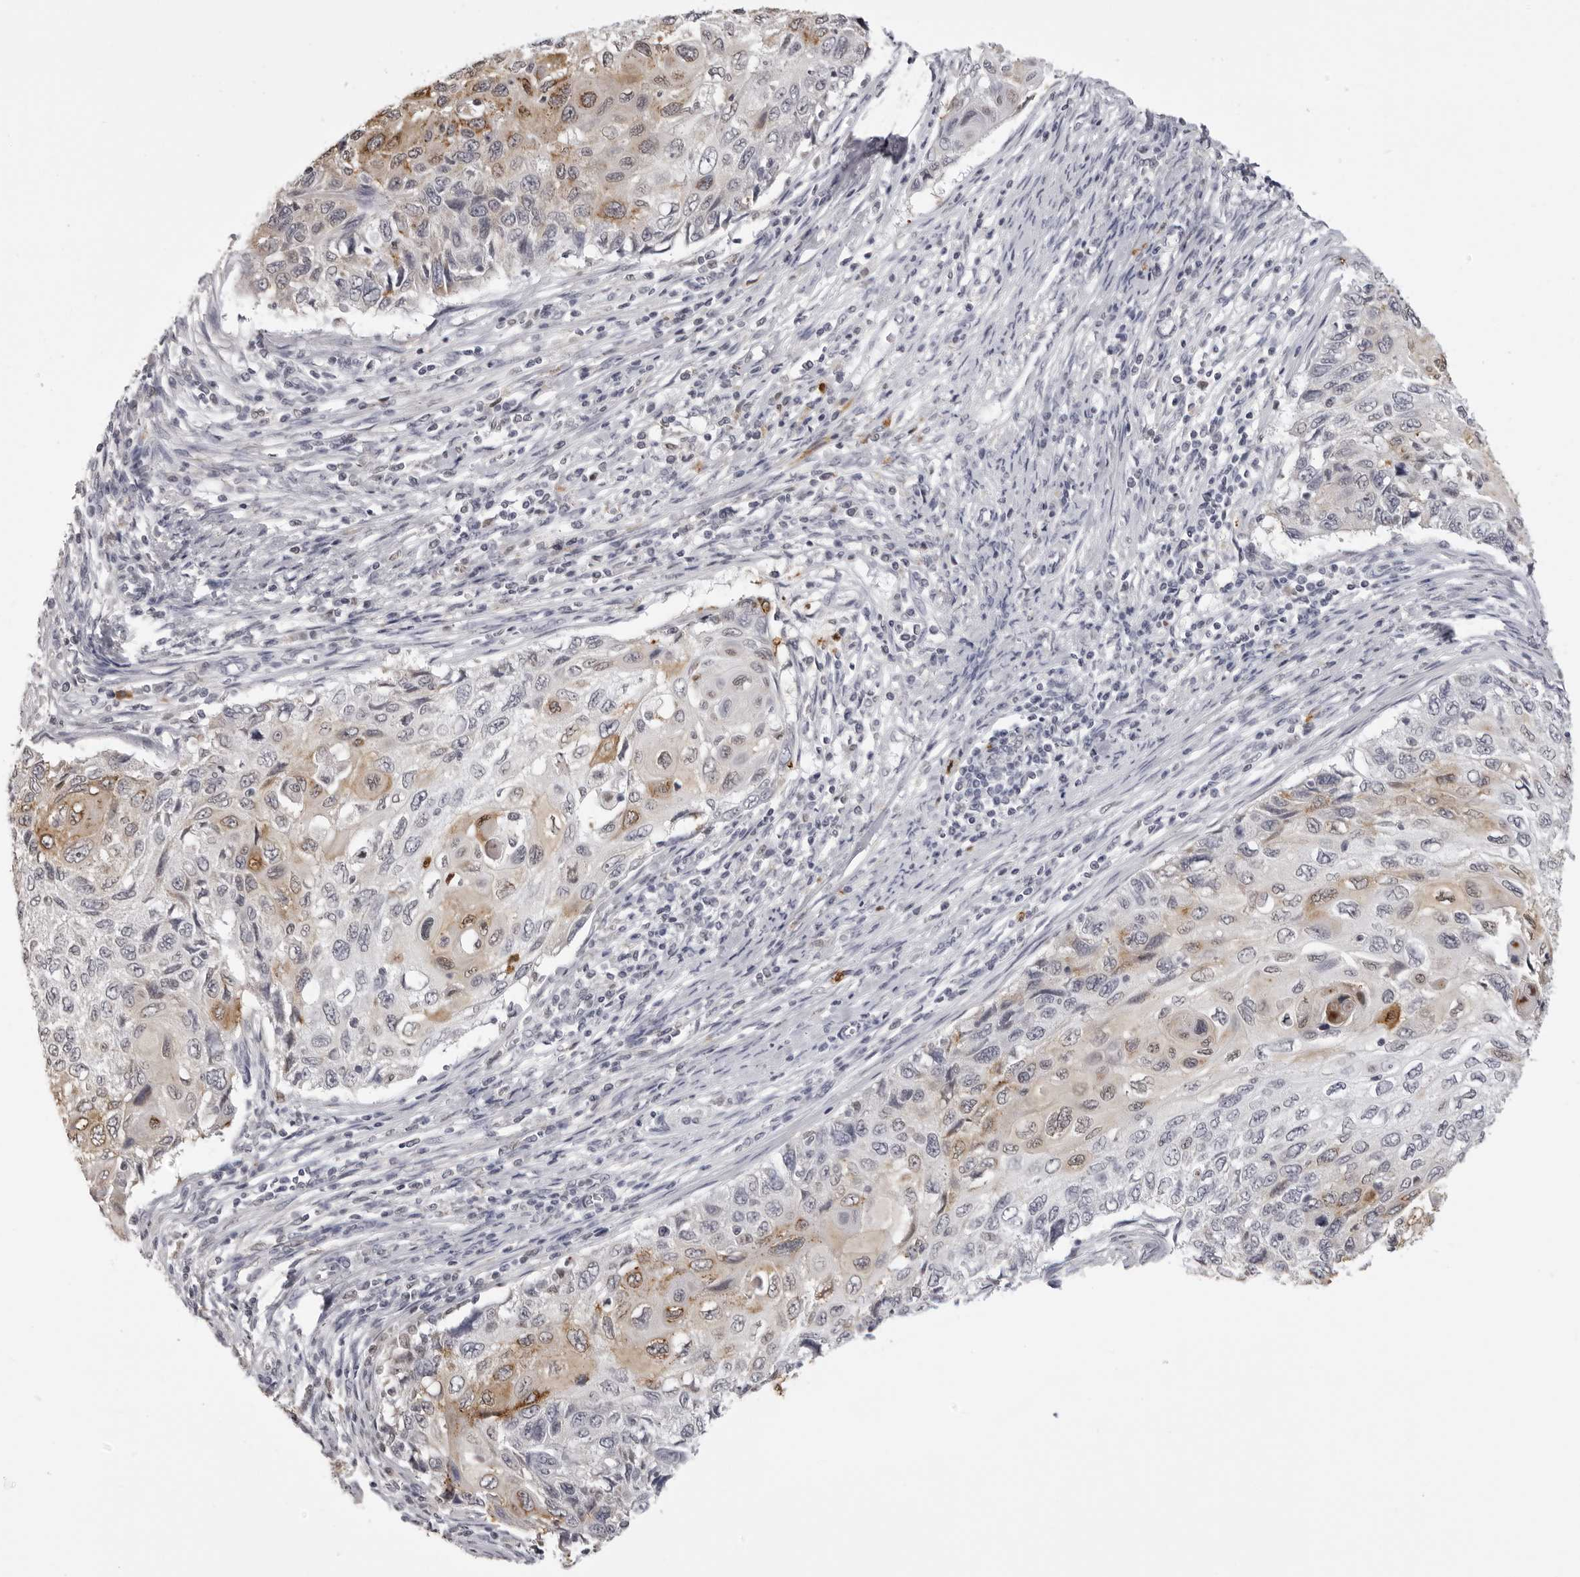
{"staining": {"intensity": "weak", "quantity": "<25%", "location": "cytoplasmic/membranous"}, "tissue": "cervical cancer", "cell_type": "Tumor cells", "image_type": "cancer", "snomed": [{"axis": "morphology", "description": "Squamous cell carcinoma, NOS"}, {"axis": "topography", "description": "Cervix"}], "caption": "Human cervical cancer stained for a protein using immunohistochemistry exhibits no expression in tumor cells.", "gene": "IL31", "patient": {"sex": "female", "age": 70}}